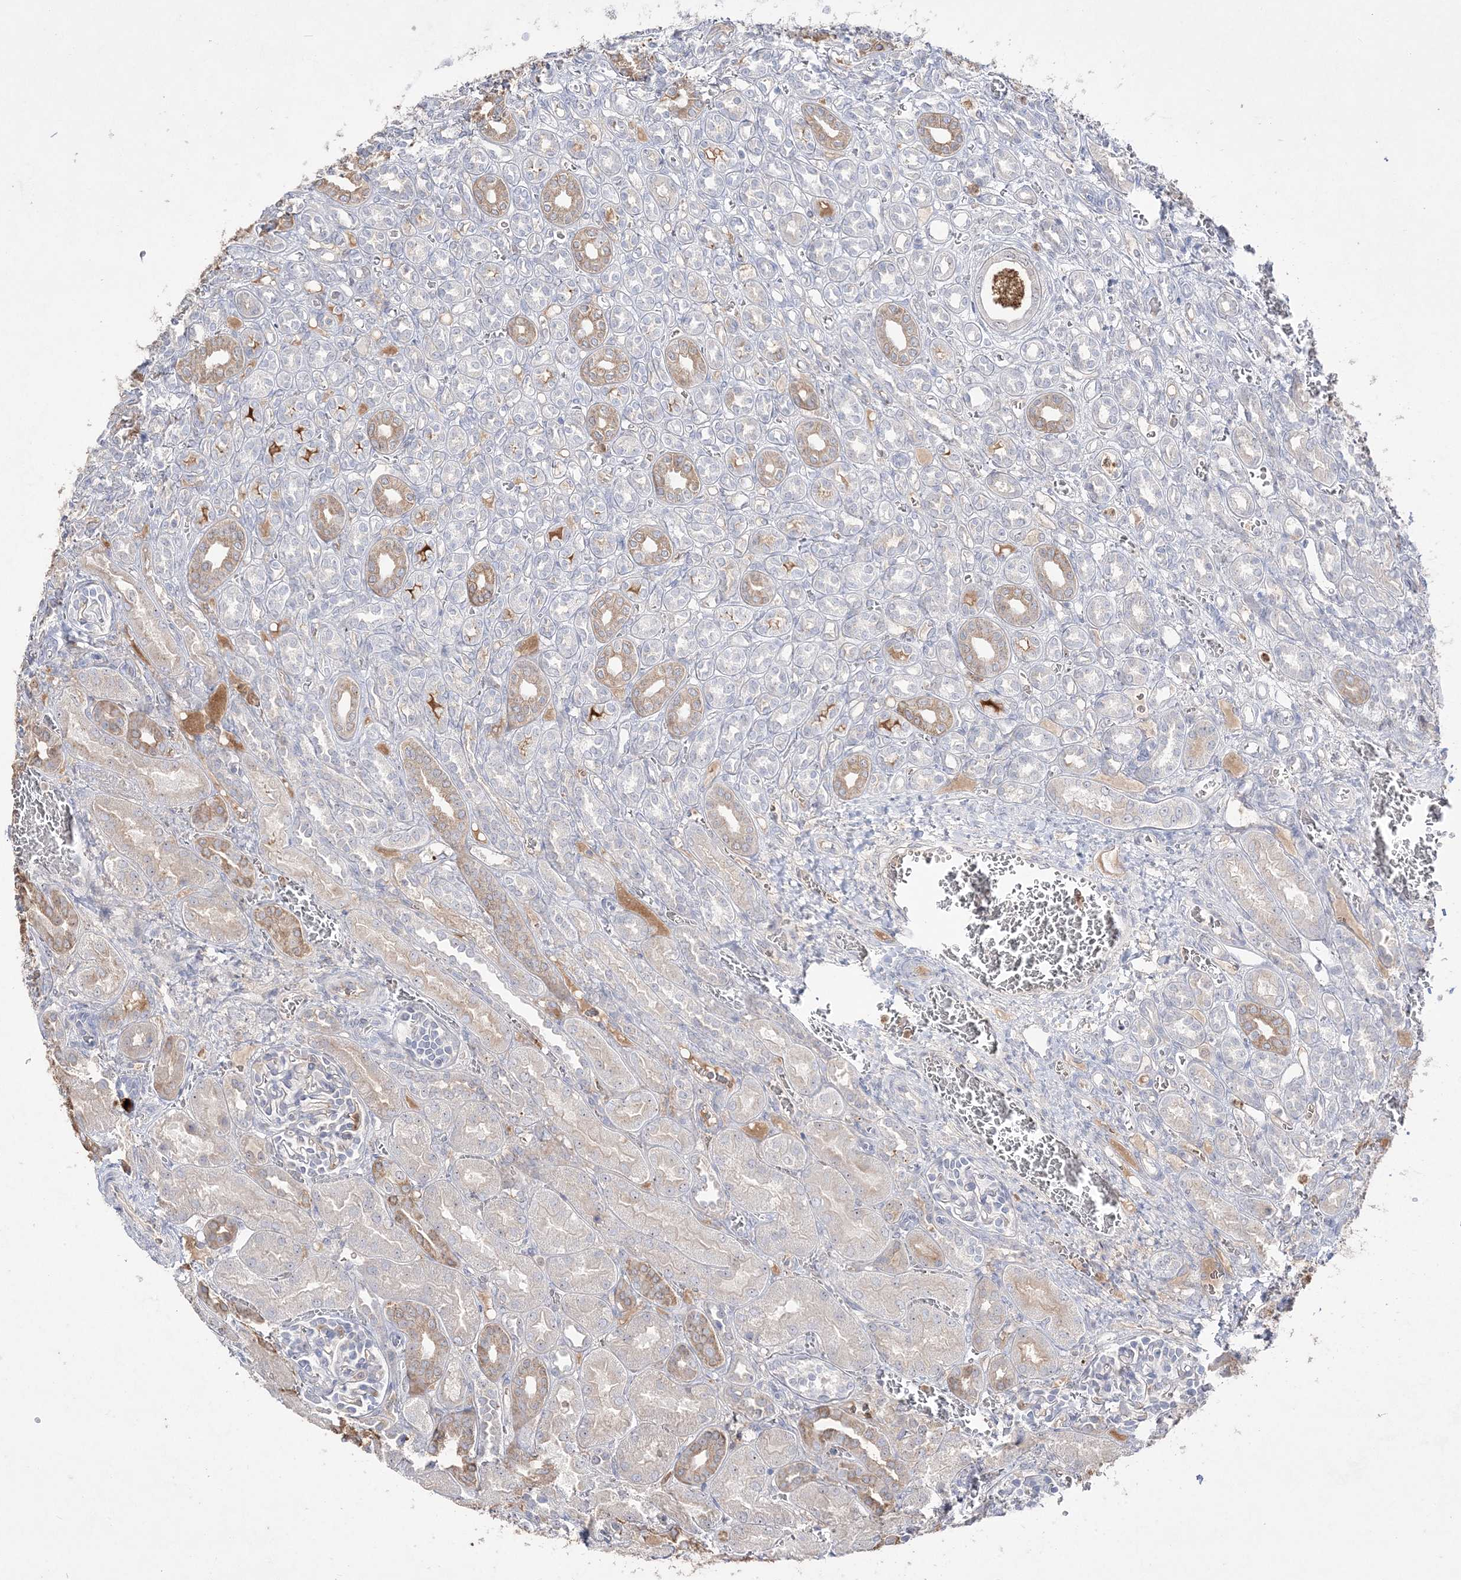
{"staining": {"intensity": "negative", "quantity": "none", "location": "none"}, "tissue": "kidney", "cell_type": "Cells in glomeruli", "image_type": "normal", "snomed": [{"axis": "morphology", "description": "Normal tissue, NOS"}, {"axis": "morphology", "description": "Neoplasm, malignant, NOS"}, {"axis": "topography", "description": "Kidney"}], "caption": "Immunohistochemistry image of benign kidney: human kidney stained with DAB demonstrates no significant protein positivity in cells in glomeruli.", "gene": "NOP16", "patient": {"sex": "female", "age": 1}}